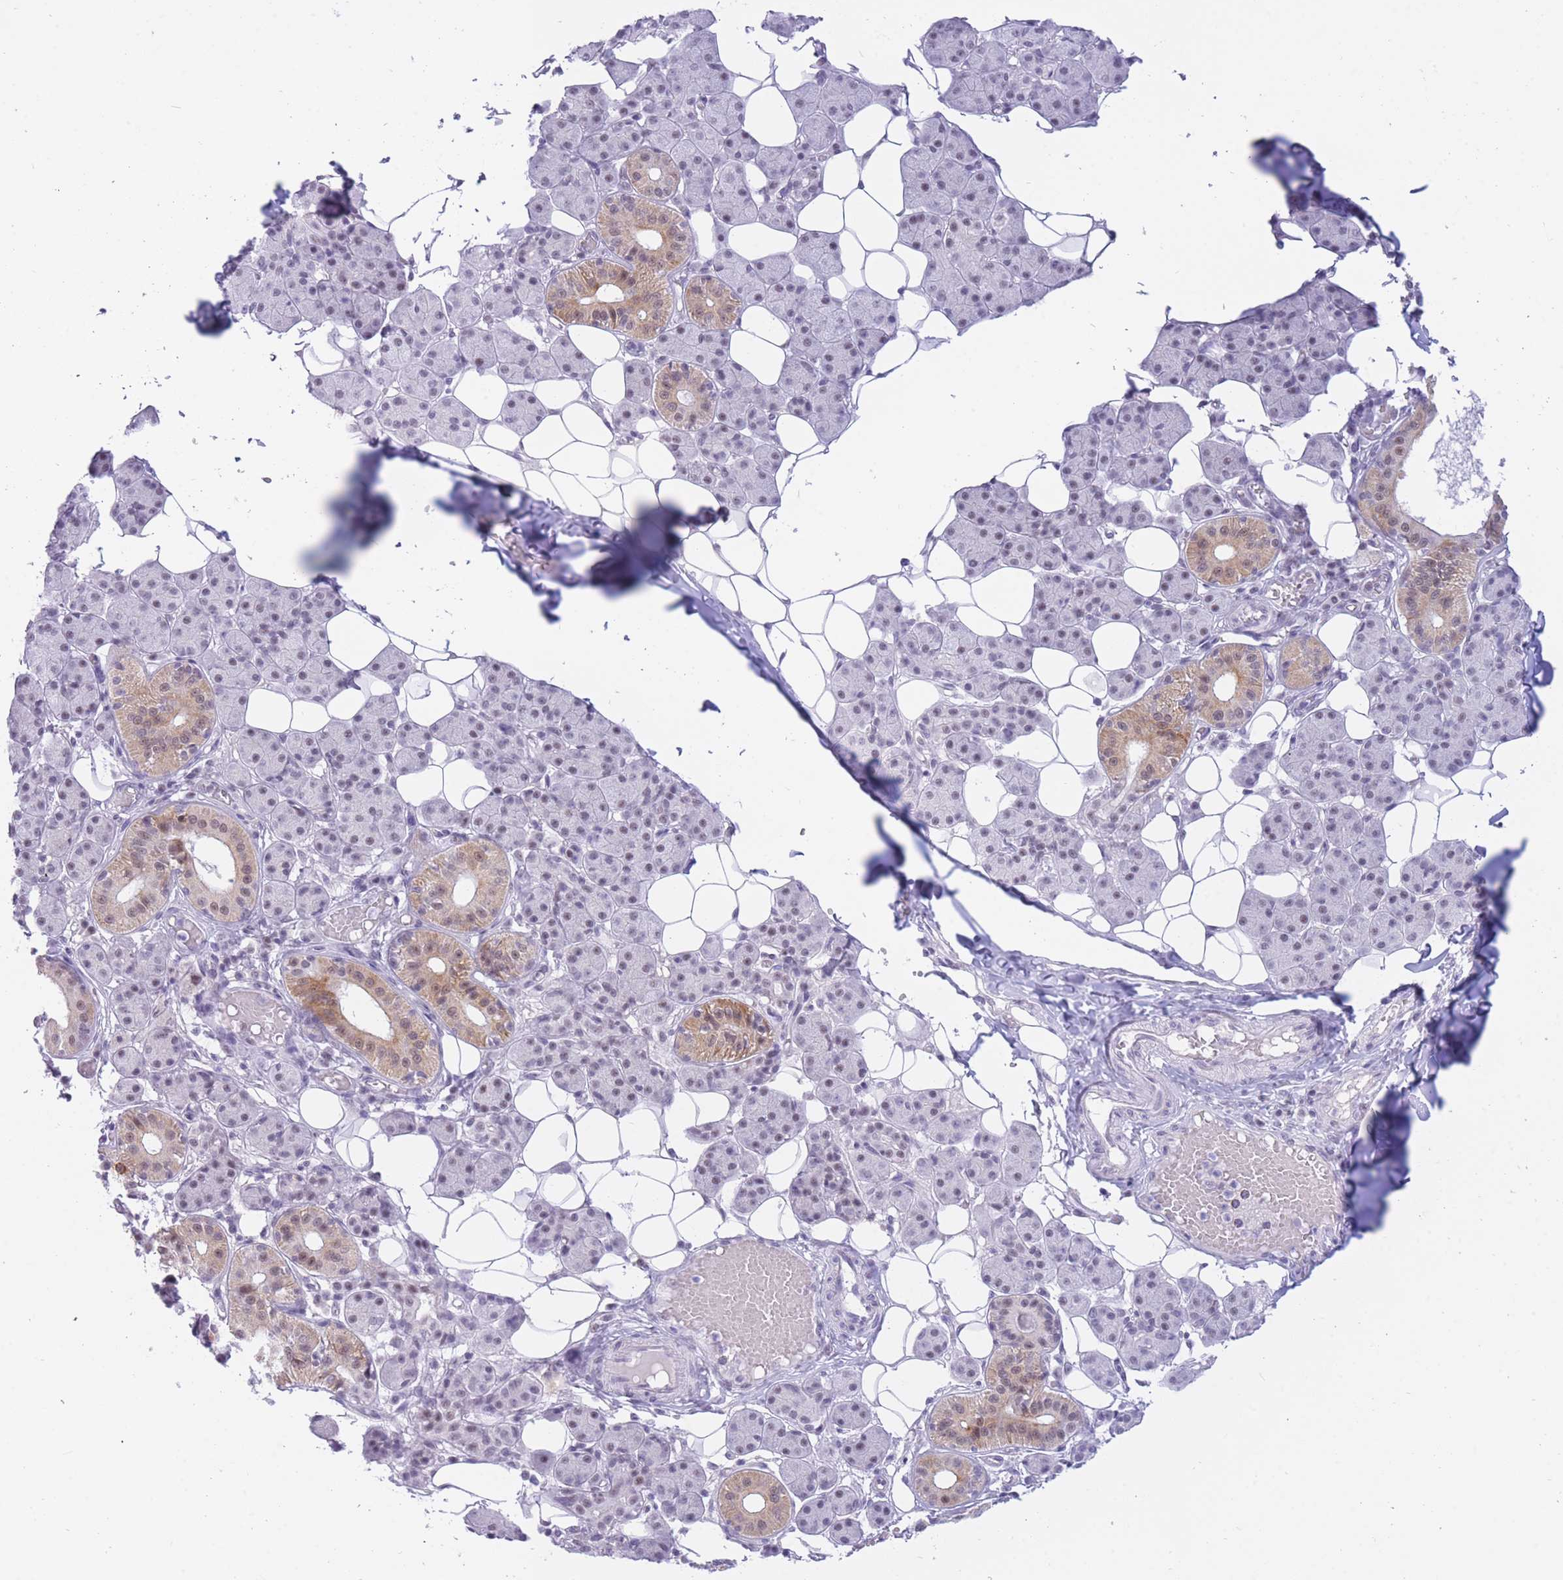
{"staining": {"intensity": "moderate", "quantity": "<25%", "location": "cytoplasmic/membranous,nuclear"}, "tissue": "salivary gland", "cell_type": "Glandular cells", "image_type": "normal", "snomed": [{"axis": "morphology", "description": "Normal tissue, NOS"}, {"axis": "topography", "description": "Salivary gland"}], "caption": "Salivary gland stained for a protein (brown) demonstrates moderate cytoplasmic/membranous,nuclear positive positivity in approximately <25% of glandular cells.", "gene": "CYP2B6", "patient": {"sex": "female", "age": 33}}